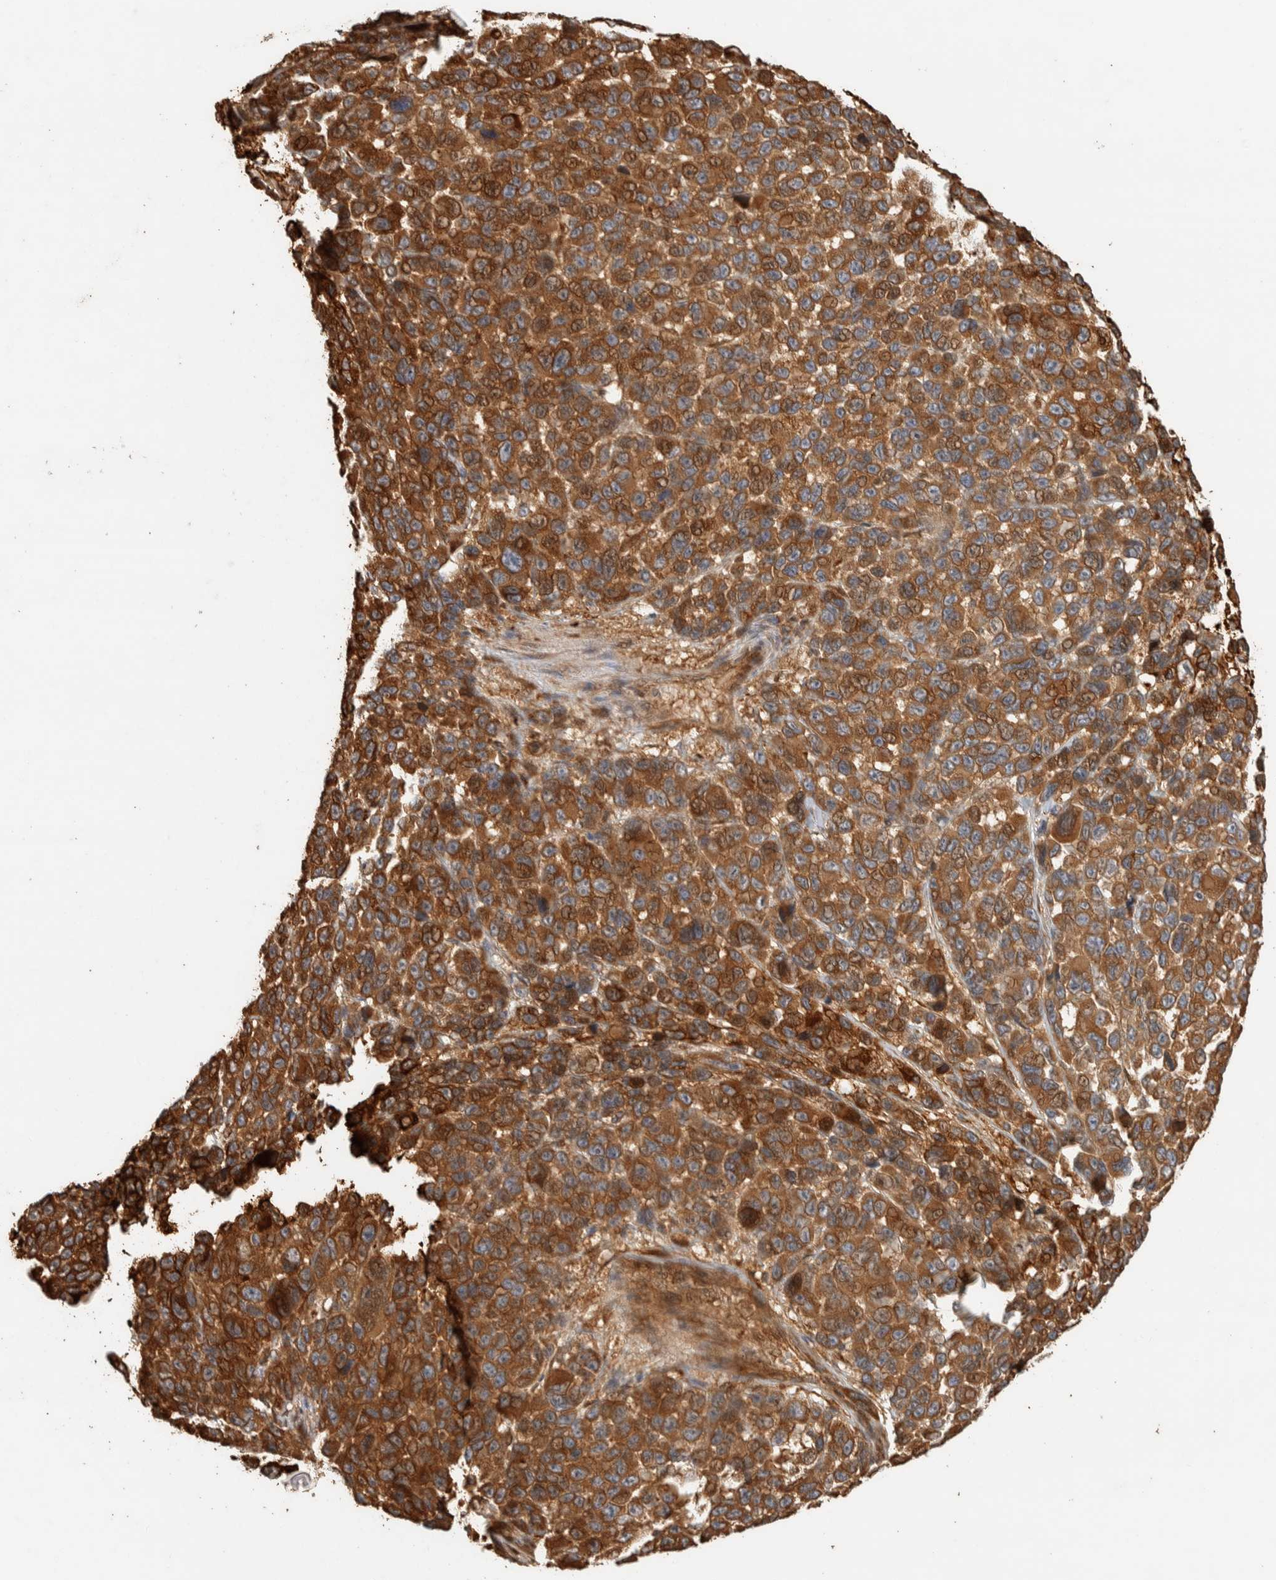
{"staining": {"intensity": "strong", "quantity": ">75%", "location": "cytoplasmic/membranous"}, "tissue": "melanoma", "cell_type": "Tumor cells", "image_type": "cancer", "snomed": [{"axis": "morphology", "description": "Malignant melanoma, NOS"}, {"axis": "topography", "description": "Skin"}], "caption": "Malignant melanoma stained with a brown dye shows strong cytoplasmic/membranous positive staining in about >75% of tumor cells.", "gene": "EXOC7", "patient": {"sex": "male", "age": 53}}